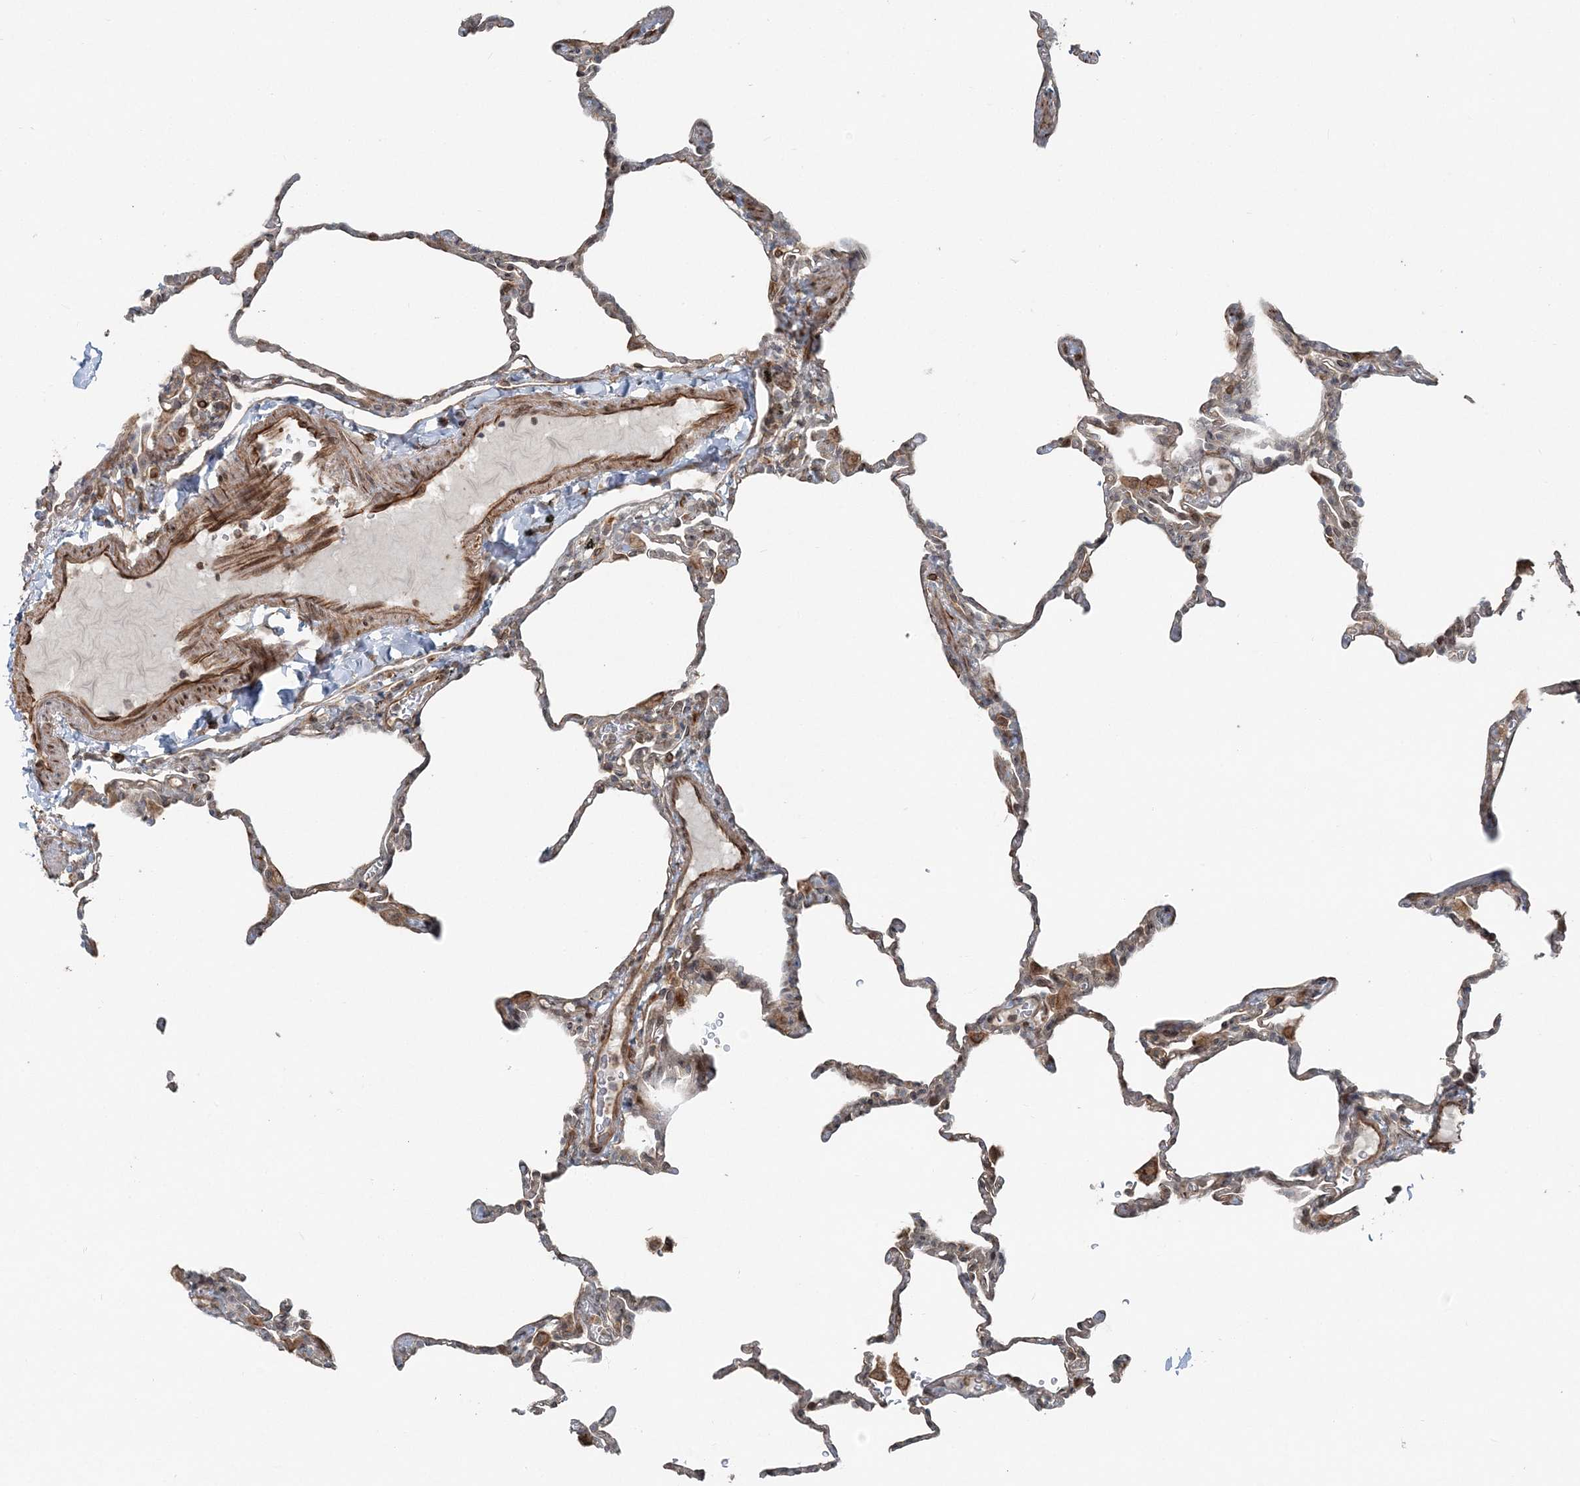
{"staining": {"intensity": "negative", "quantity": "none", "location": "none"}, "tissue": "lung", "cell_type": "Alveolar cells", "image_type": "normal", "snomed": [{"axis": "morphology", "description": "Normal tissue, NOS"}, {"axis": "topography", "description": "Lung"}], "caption": "IHC micrograph of unremarkable human lung stained for a protein (brown), which shows no positivity in alveolar cells. (Stains: DAB (3,3'-diaminobenzidine) immunohistochemistry with hematoxylin counter stain, Microscopy: brightfield microscopy at high magnification).", "gene": "FBXL17", "patient": {"sex": "male", "age": 20}}